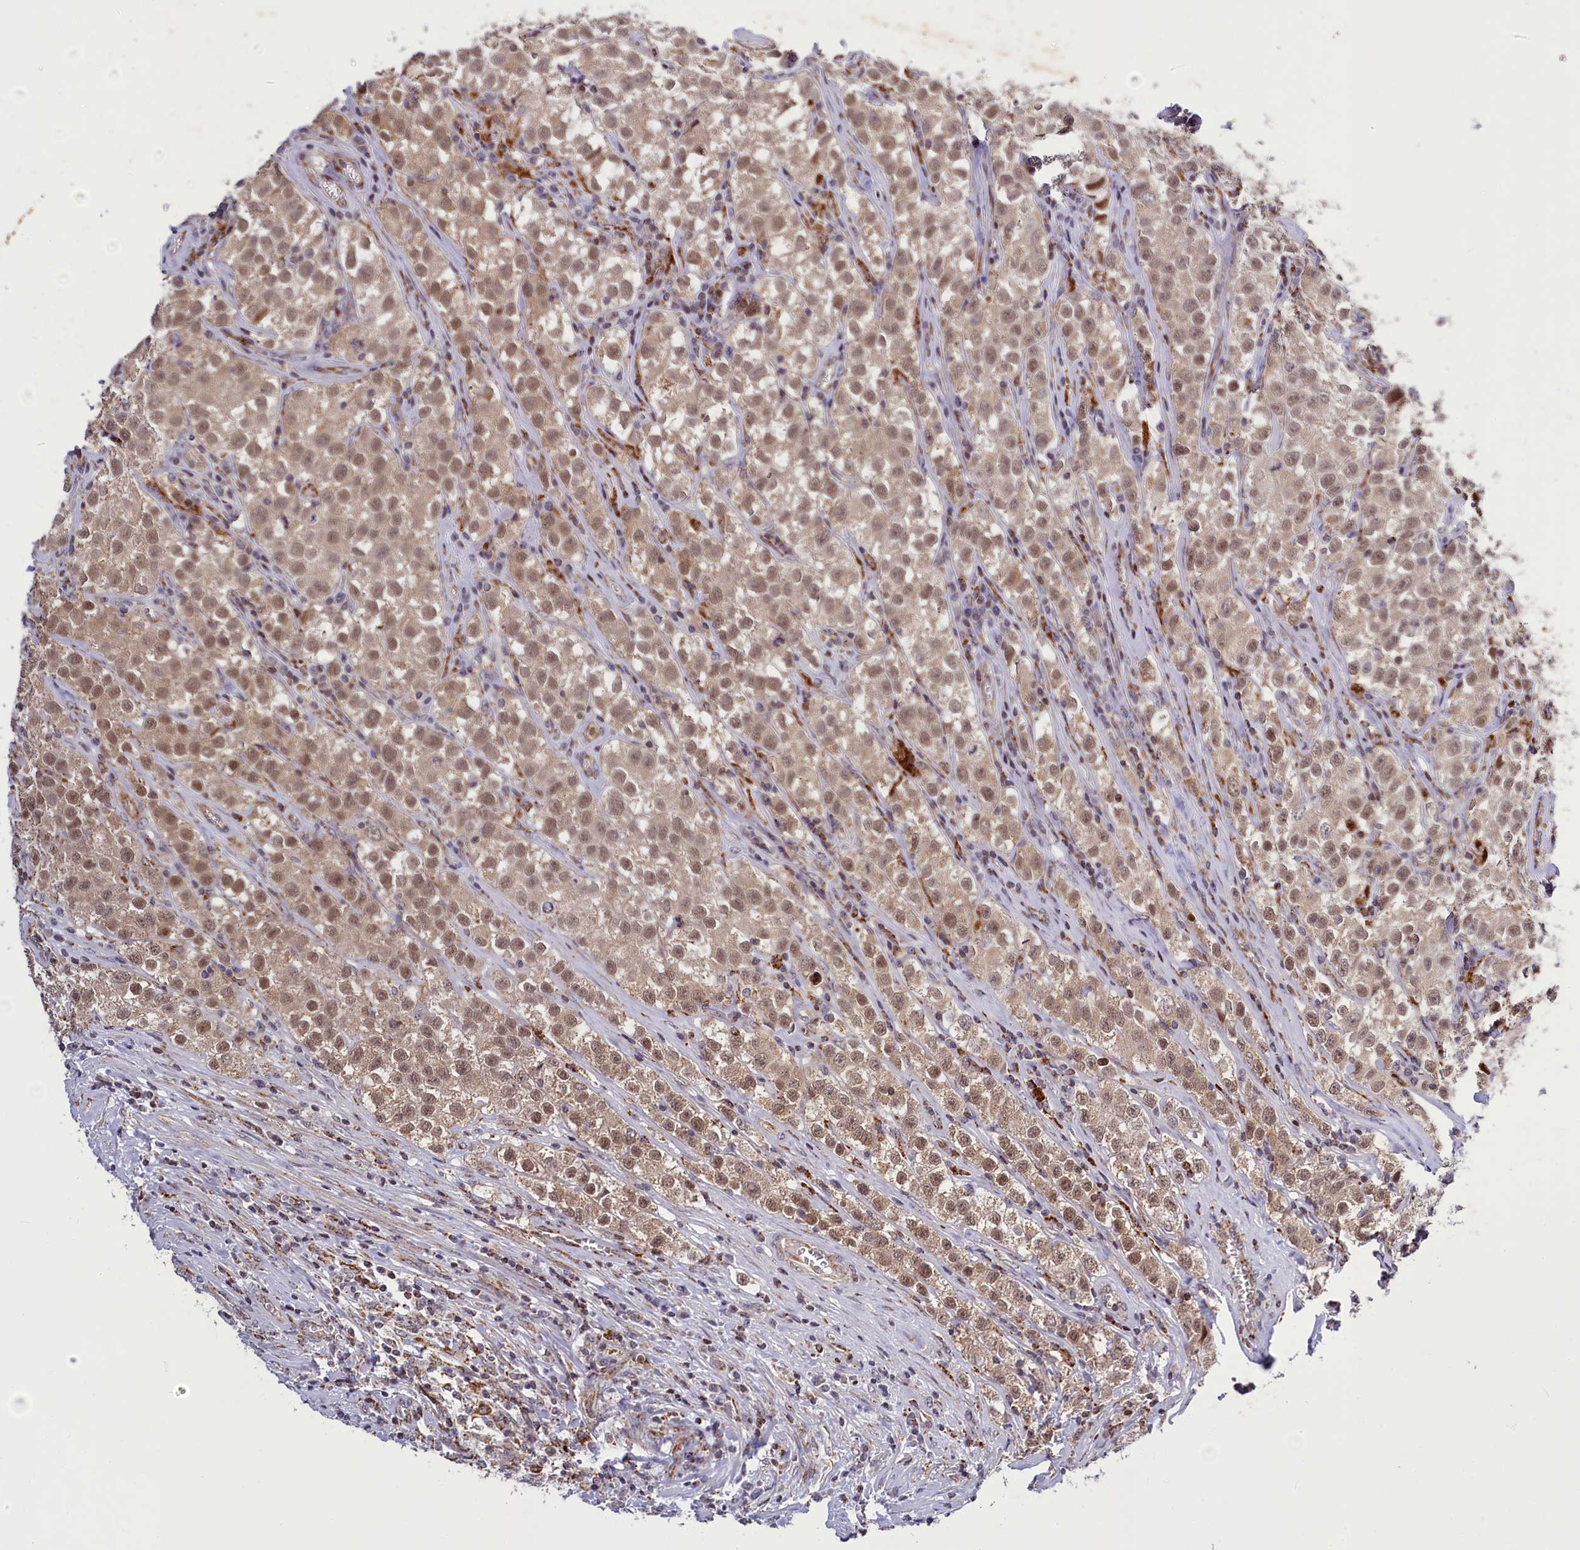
{"staining": {"intensity": "weak", "quantity": ">75%", "location": "cytoplasmic/membranous,nuclear"}, "tissue": "testis cancer", "cell_type": "Tumor cells", "image_type": "cancer", "snomed": [{"axis": "morphology", "description": "Seminoma, NOS"}, {"axis": "morphology", "description": "Carcinoma, Embryonal, NOS"}, {"axis": "topography", "description": "Testis"}], "caption": "Brown immunohistochemical staining in seminoma (testis) shows weak cytoplasmic/membranous and nuclear expression in about >75% of tumor cells. Nuclei are stained in blue.", "gene": "DYNC2H1", "patient": {"sex": "male", "age": 43}}